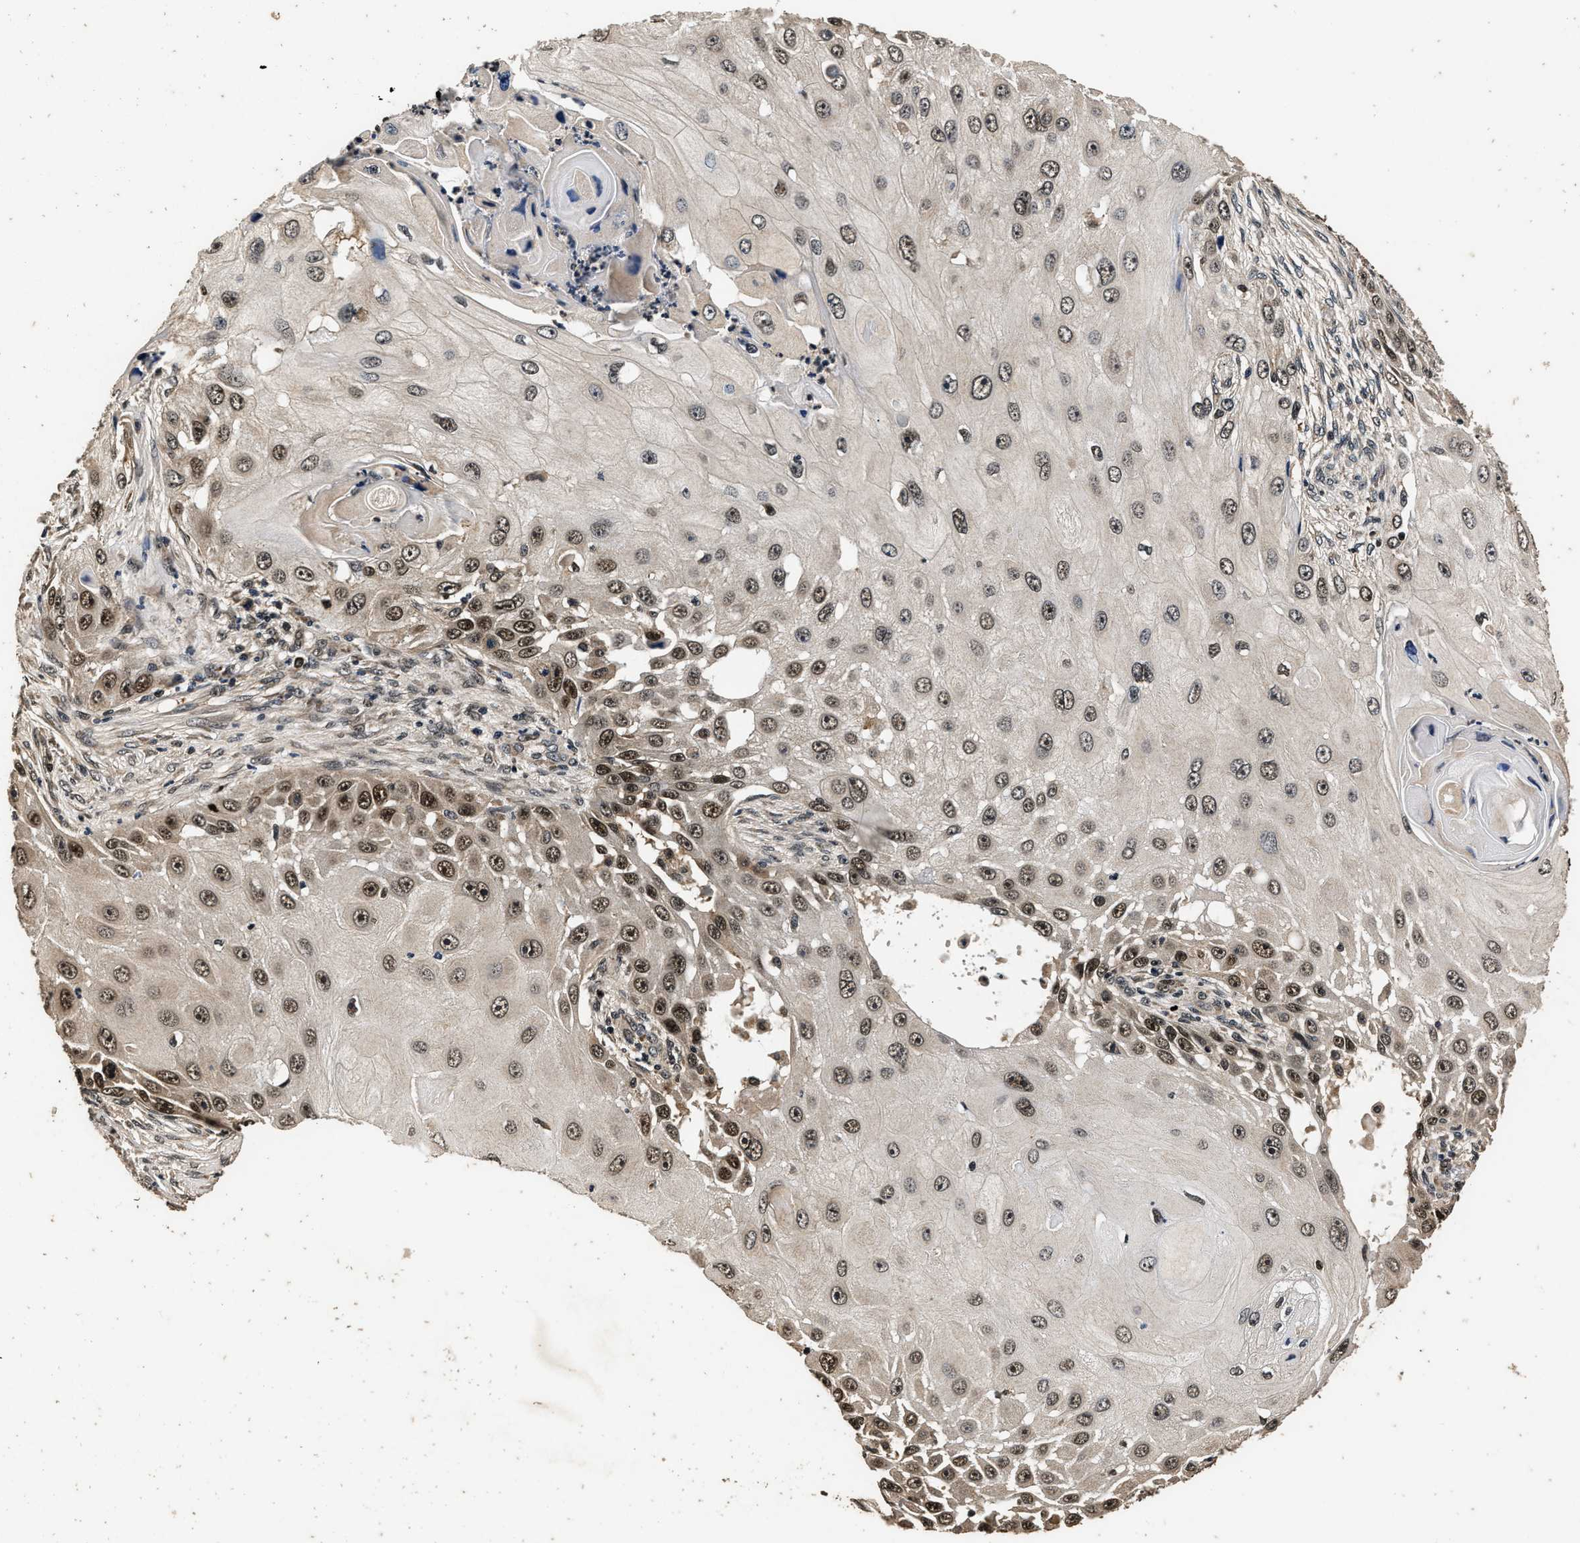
{"staining": {"intensity": "moderate", "quantity": ">75%", "location": "nuclear"}, "tissue": "skin cancer", "cell_type": "Tumor cells", "image_type": "cancer", "snomed": [{"axis": "morphology", "description": "Squamous cell carcinoma, NOS"}, {"axis": "topography", "description": "Skin"}], "caption": "A photomicrograph showing moderate nuclear staining in about >75% of tumor cells in skin cancer, as visualized by brown immunohistochemical staining.", "gene": "CSTF1", "patient": {"sex": "female", "age": 44}}